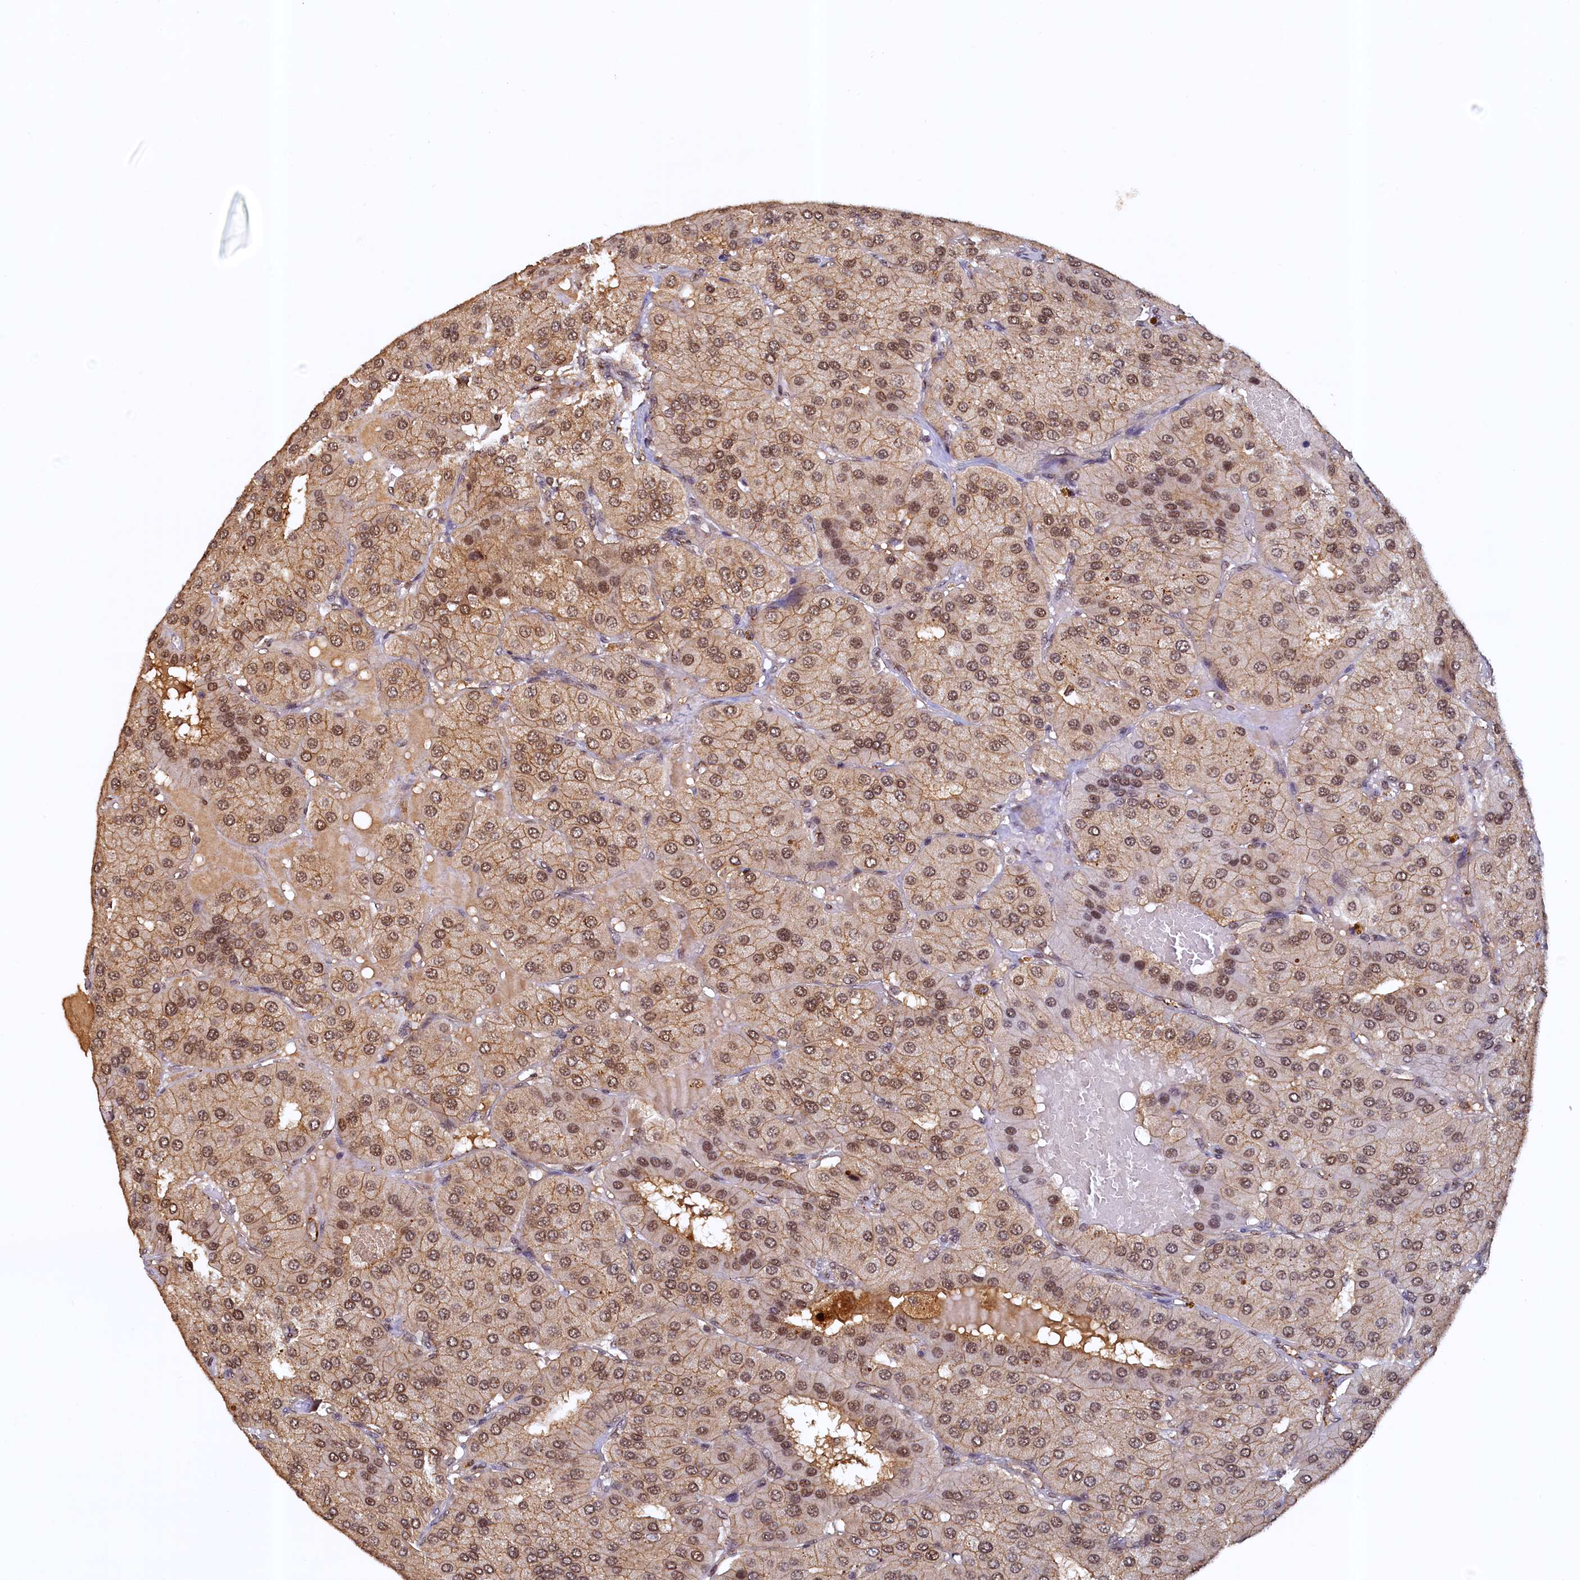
{"staining": {"intensity": "moderate", "quantity": ">75%", "location": "cytoplasmic/membranous,nuclear"}, "tissue": "parathyroid gland", "cell_type": "Glandular cells", "image_type": "normal", "snomed": [{"axis": "morphology", "description": "Normal tissue, NOS"}, {"axis": "morphology", "description": "Adenoma, NOS"}, {"axis": "topography", "description": "Parathyroid gland"}], "caption": "Normal parathyroid gland reveals moderate cytoplasmic/membranous,nuclear positivity in approximately >75% of glandular cells, visualized by immunohistochemistry. (brown staining indicates protein expression, while blue staining denotes nuclei).", "gene": "UBL7", "patient": {"sex": "female", "age": 86}}